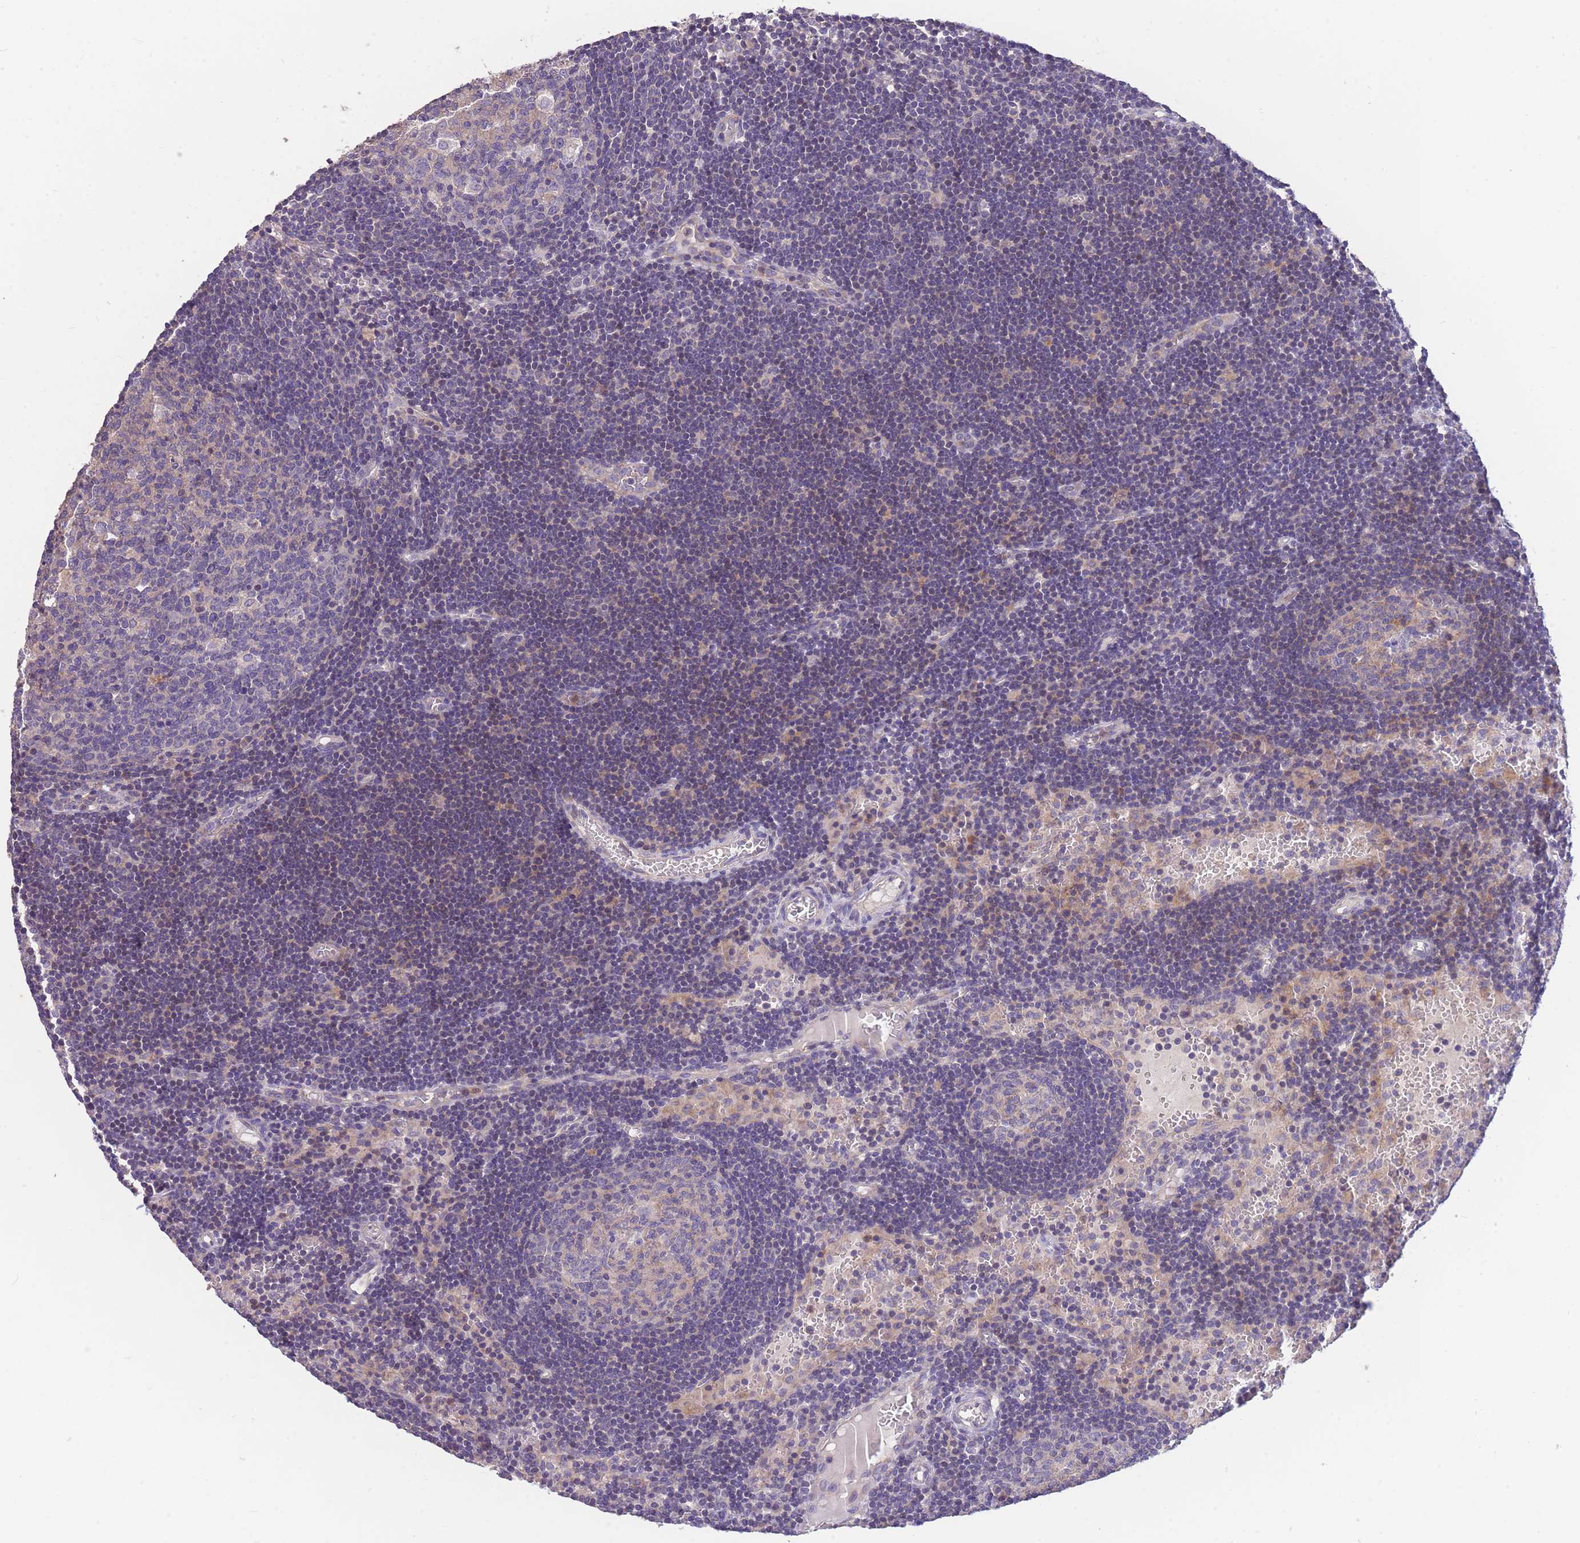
{"staining": {"intensity": "negative", "quantity": "none", "location": "none"}, "tissue": "lymph node", "cell_type": "Germinal center cells", "image_type": "normal", "snomed": [{"axis": "morphology", "description": "Normal tissue, NOS"}, {"axis": "topography", "description": "Lymph node"}], "caption": "DAB immunohistochemical staining of benign human lymph node exhibits no significant expression in germinal center cells. The staining was performed using DAB (3,3'-diaminobenzidine) to visualize the protein expression in brown, while the nuclei were stained in blue with hematoxylin (Magnification: 20x).", "gene": "OR5T1", "patient": {"sex": "male", "age": 62}}